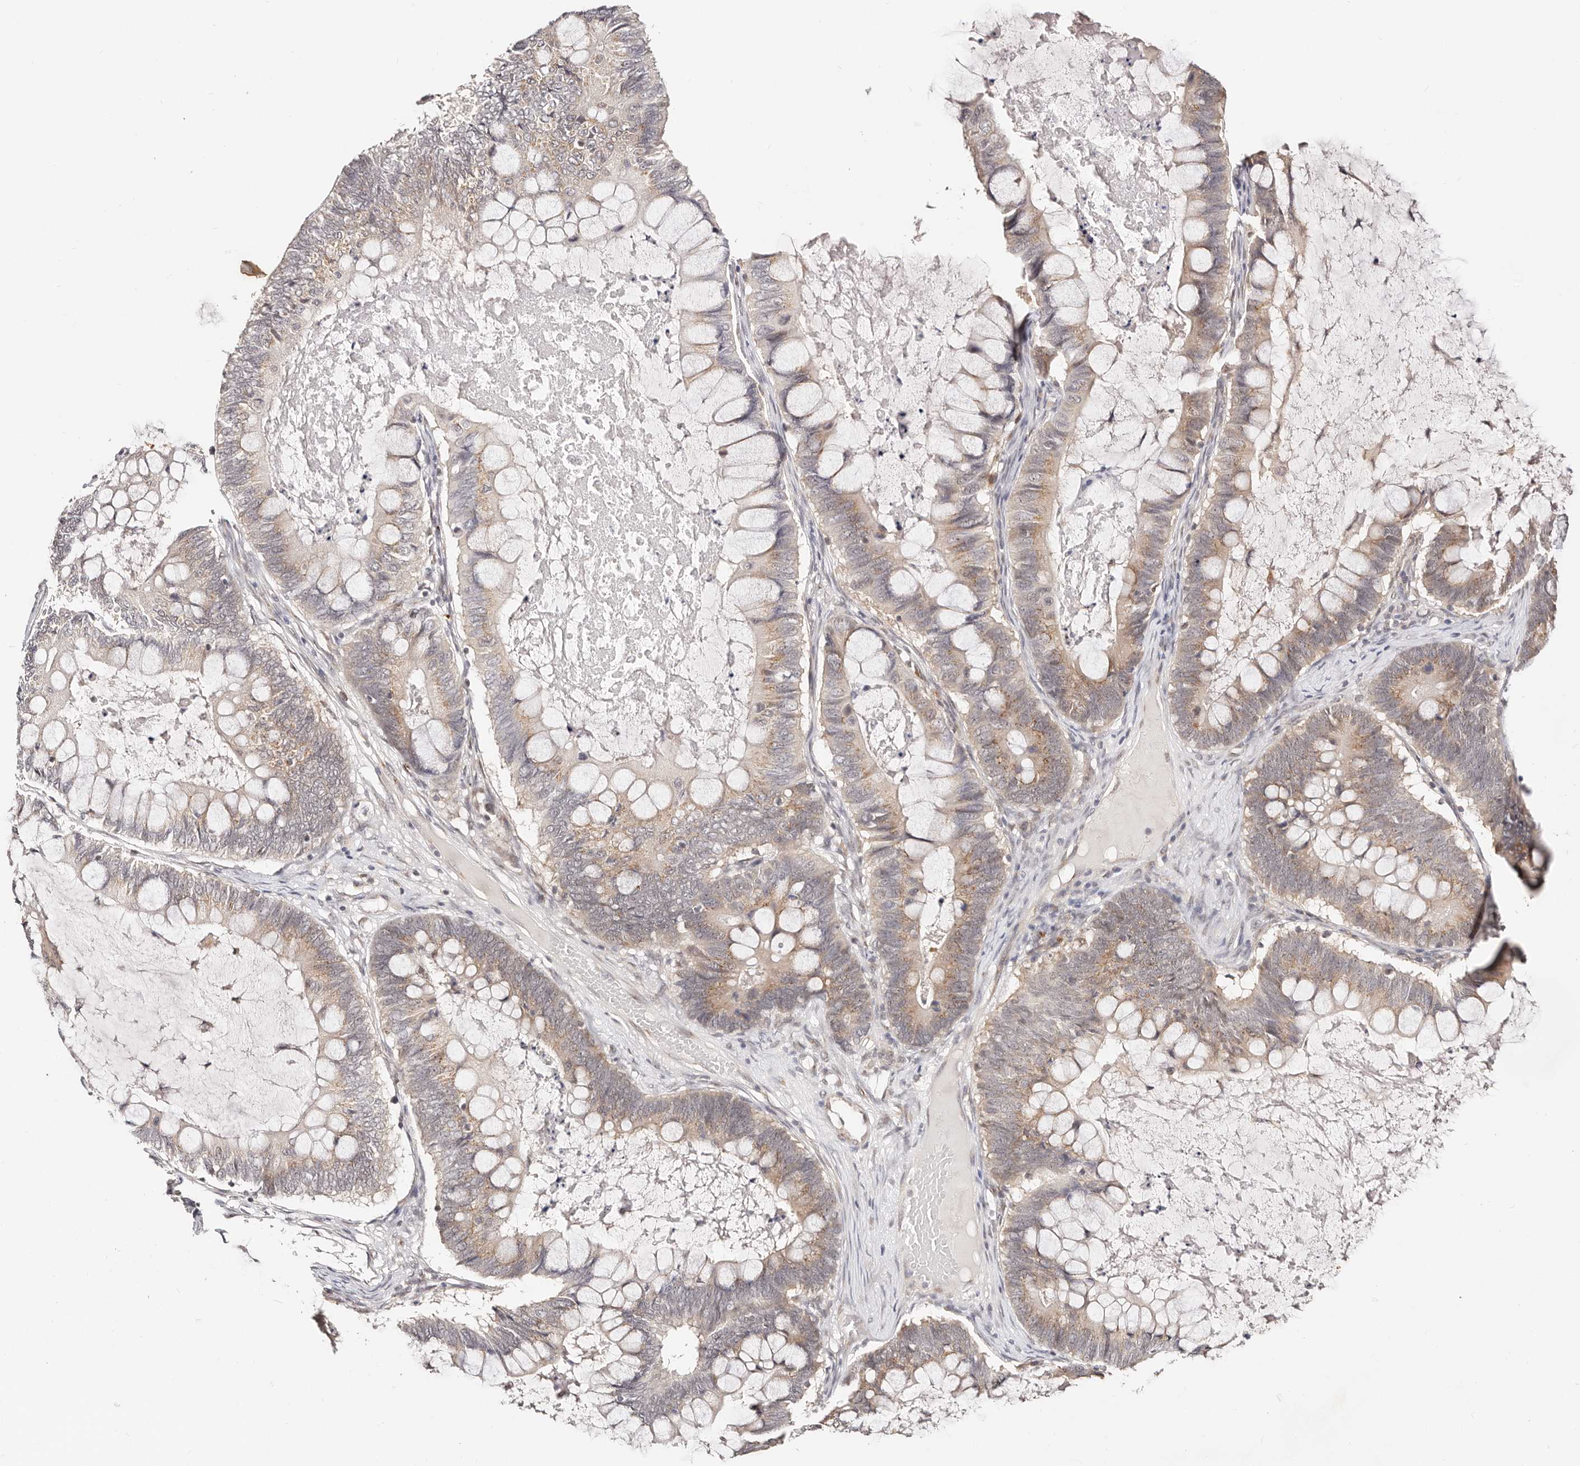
{"staining": {"intensity": "moderate", "quantity": "<25%", "location": "cytoplasmic/membranous"}, "tissue": "ovarian cancer", "cell_type": "Tumor cells", "image_type": "cancer", "snomed": [{"axis": "morphology", "description": "Cystadenocarcinoma, mucinous, NOS"}, {"axis": "topography", "description": "Ovary"}], "caption": "Protein staining of mucinous cystadenocarcinoma (ovarian) tissue reveals moderate cytoplasmic/membranous staining in about <25% of tumor cells.", "gene": "VIPAS39", "patient": {"sex": "female", "age": 61}}